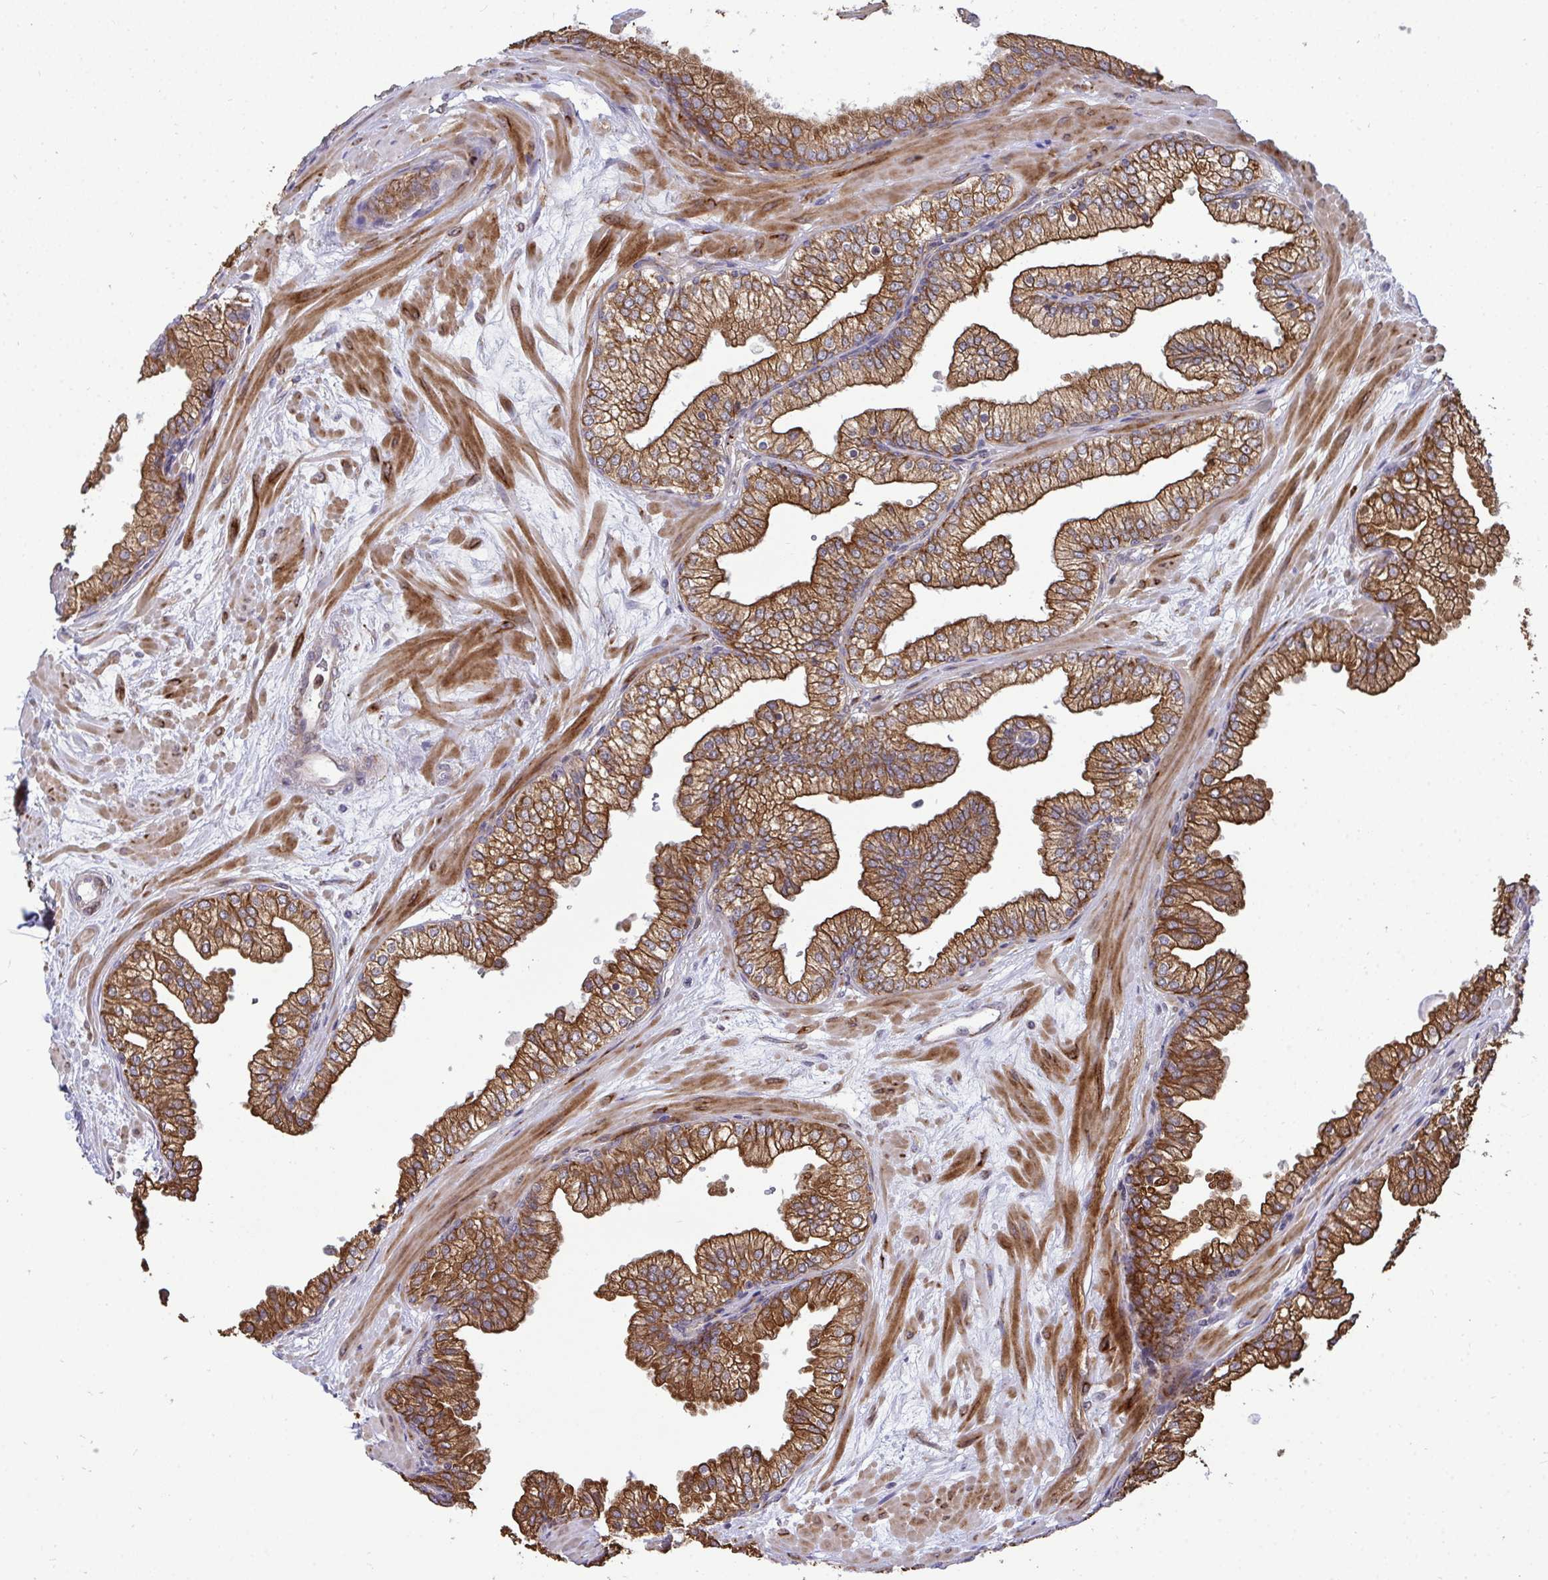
{"staining": {"intensity": "strong", "quantity": ">75%", "location": "cytoplasmic/membranous"}, "tissue": "prostate", "cell_type": "Glandular cells", "image_type": "normal", "snomed": [{"axis": "morphology", "description": "Normal tissue, NOS"}, {"axis": "topography", "description": "Prostate"}, {"axis": "topography", "description": "Peripheral nerve tissue"}], "caption": "Brown immunohistochemical staining in benign prostate displays strong cytoplasmic/membranous expression in approximately >75% of glandular cells. (Stains: DAB (3,3'-diaminobenzidine) in brown, nuclei in blue, Microscopy: brightfield microscopy at high magnification).", "gene": "TRIM44", "patient": {"sex": "male", "age": 61}}